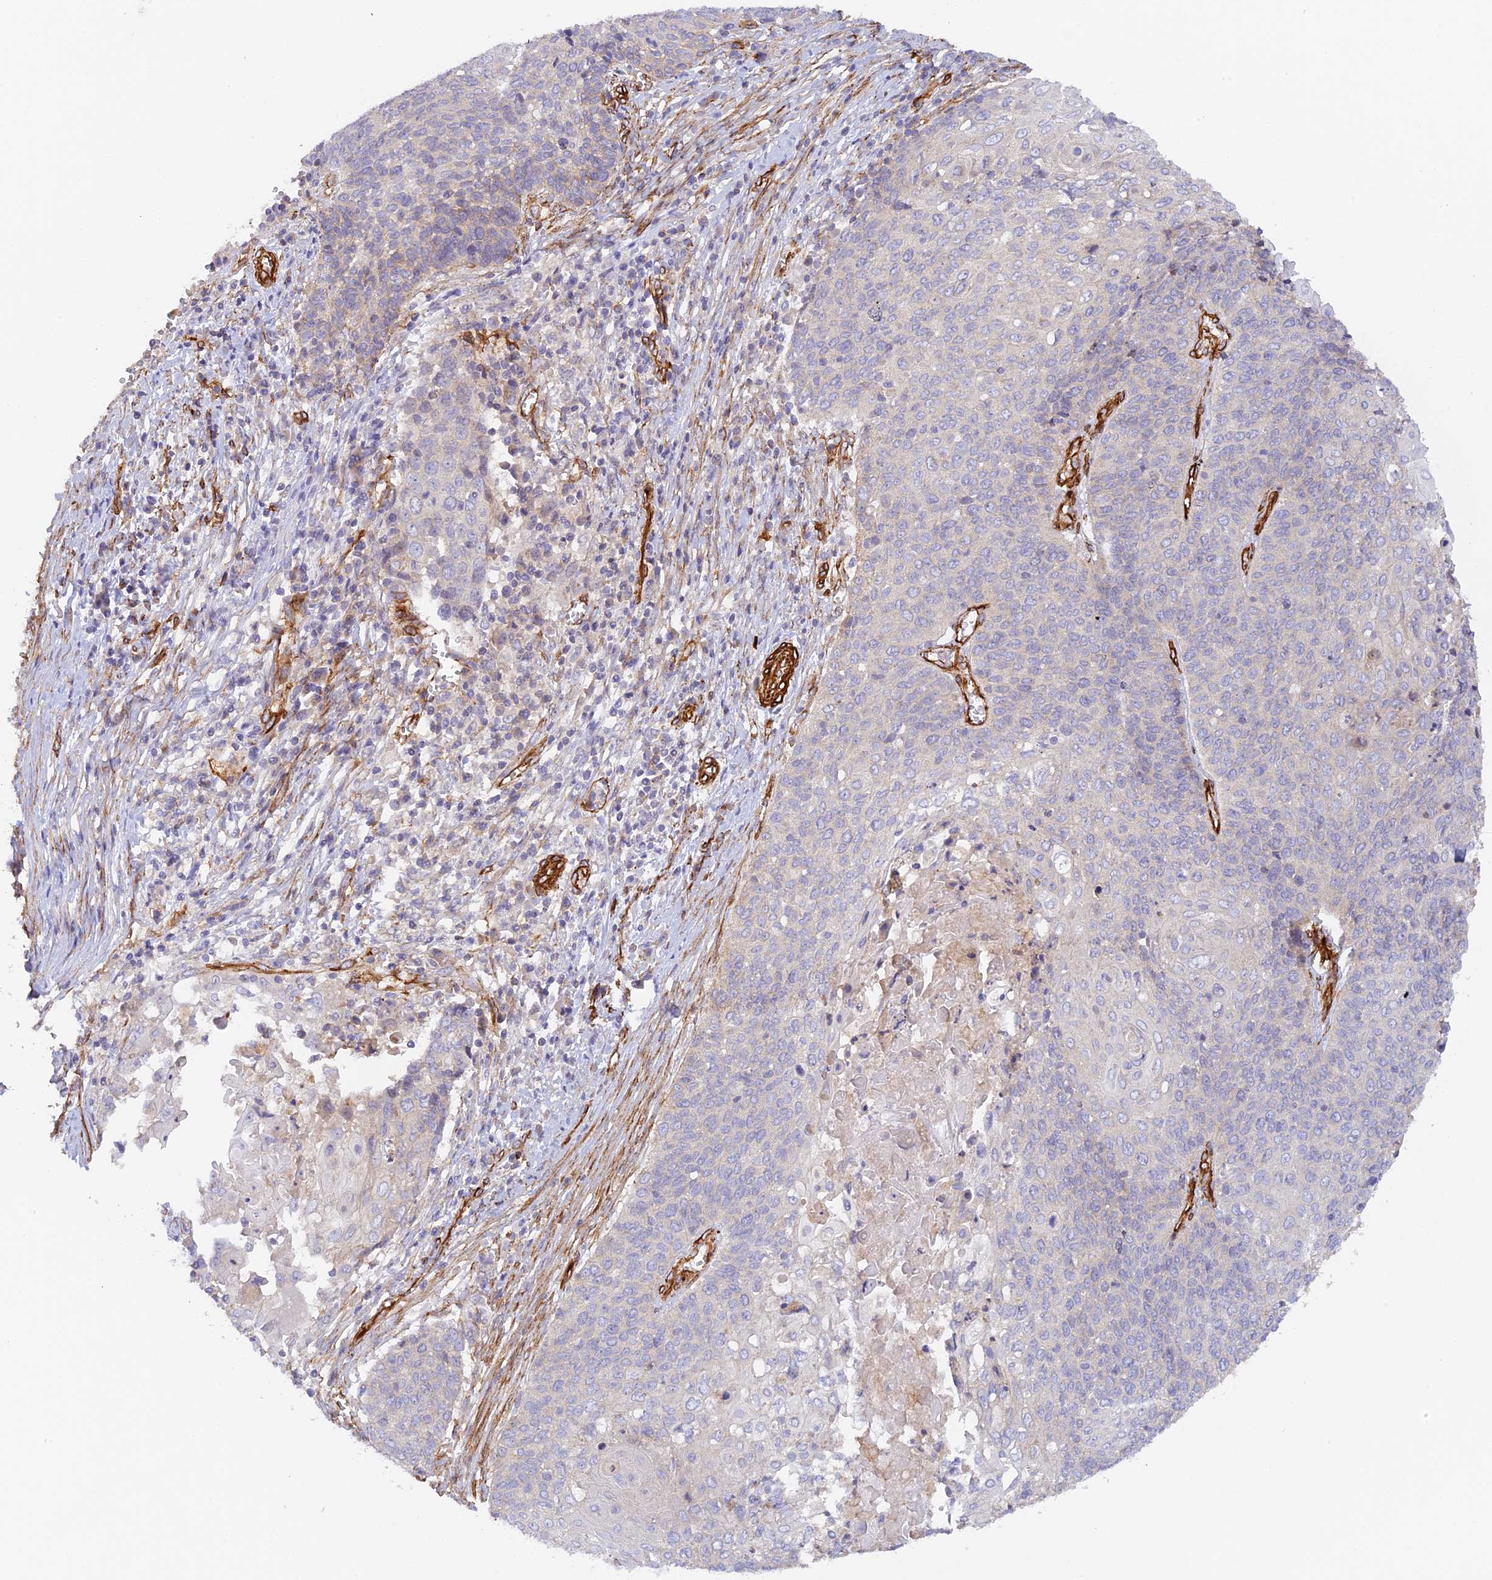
{"staining": {"intensity": "negative", "quantity": "none", "location": "none"}, "tissue": "cervical cancer", "cell_type": "Tumor cells", "image_type": "cancer", "snomed": [{"axis": "morphology", "description": "Squamous cell carcinoma, NOS"}, {"axis": "topography", "description": "Cervix"}], "caption": "The photomicrograph displays no staining of tumor cells in cervical cancer (squamous cell carcinoma).", "gene": "MYO9A", "patient": {"sex": "female", "age": 39}}